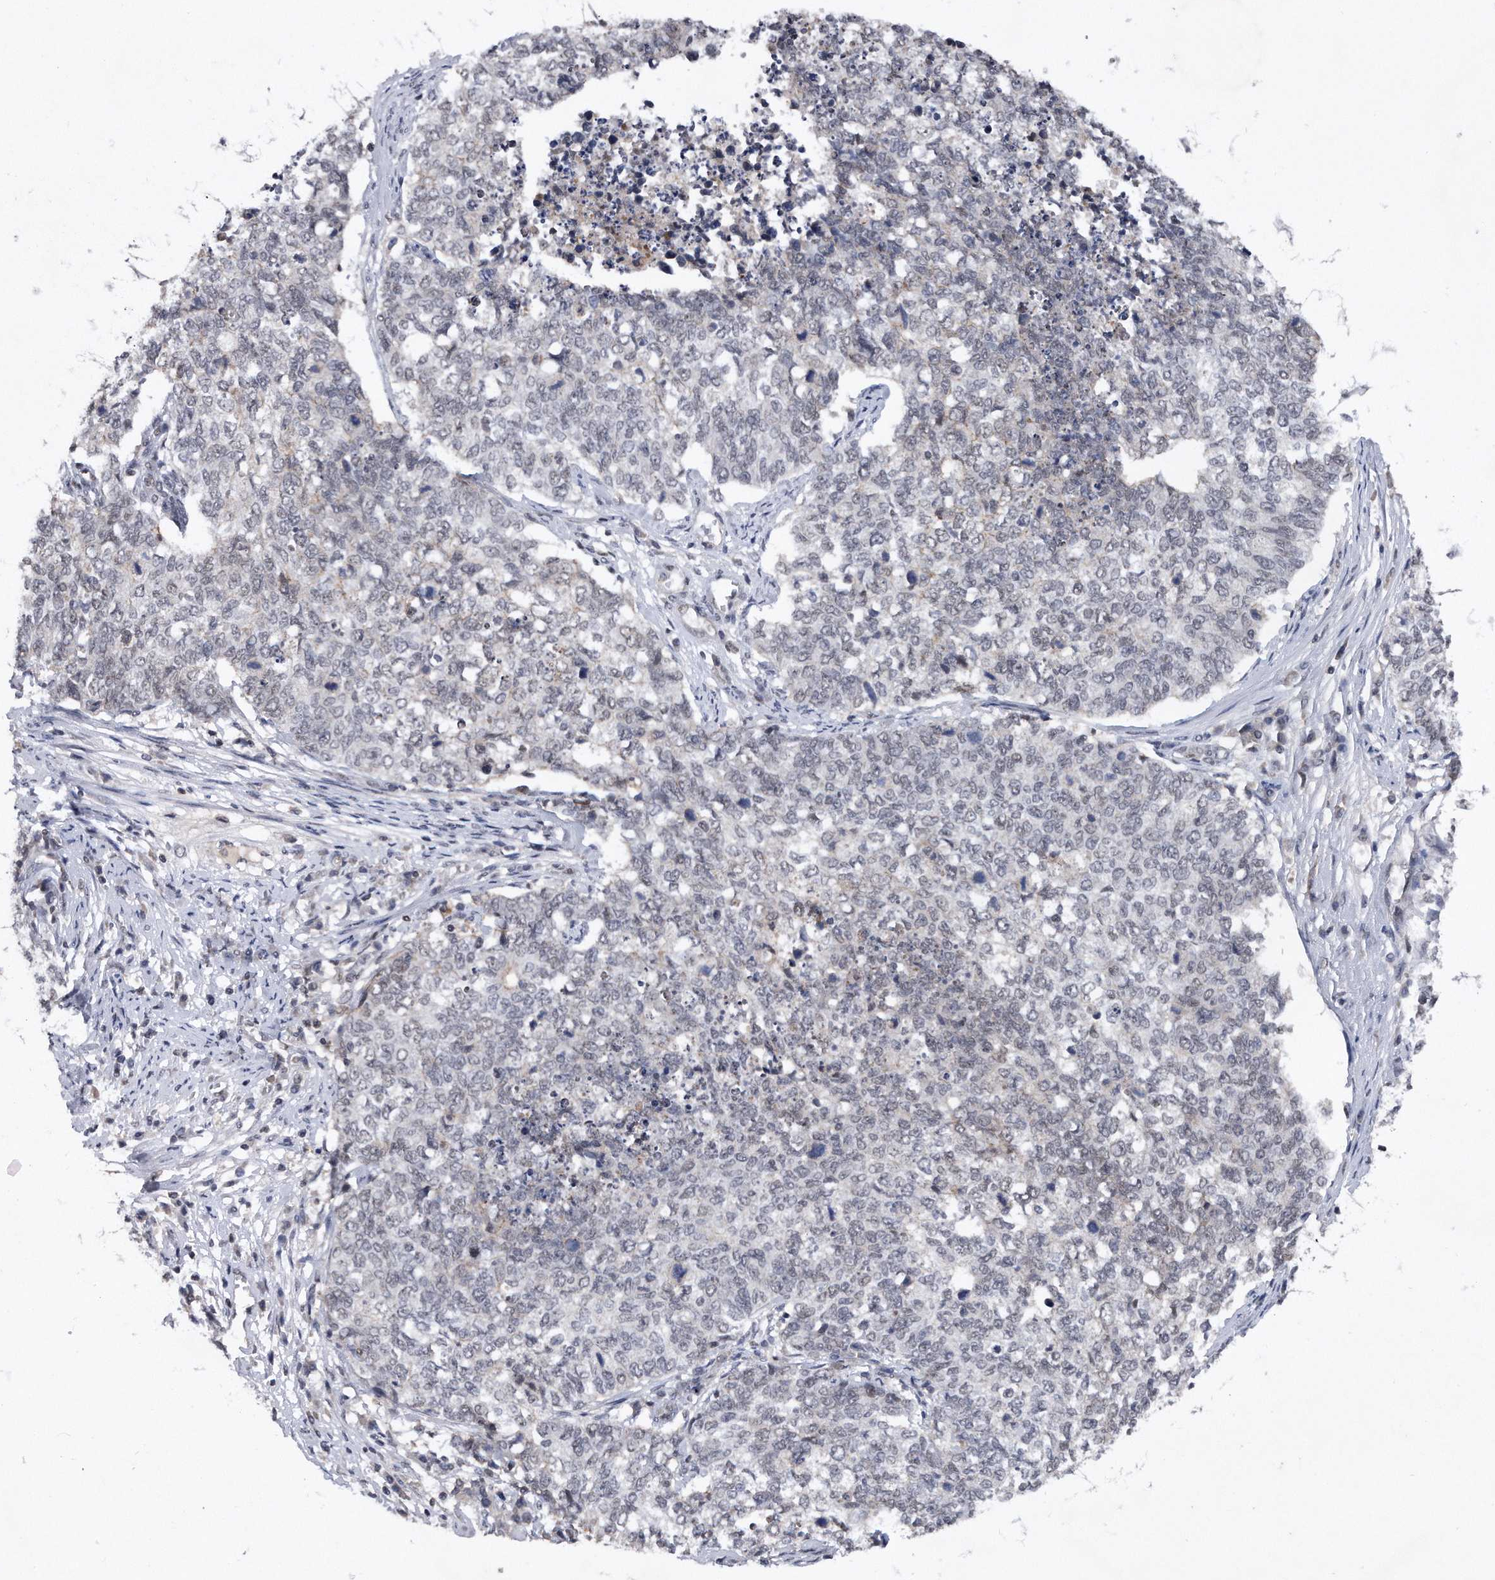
{"staining": {"intensity": "negative", "quantity": "none", "location": "none"}, "tissue": "cervical cancer", "cell_type": "Tumor cells", "image_type": "cancer", "snomed": [{"axis": "morphology", "description": "Squamous cell carcinoma, NOS"}, {"axis": "topography", "description": "Cervix"}], "caption": "A histopathology image of cervical squamous cell carcinoma stained for a protein exhibits no brown staining in tumor cells.", "gene": "VIRMA", "patient": {"sex": "female", "age": 63}}